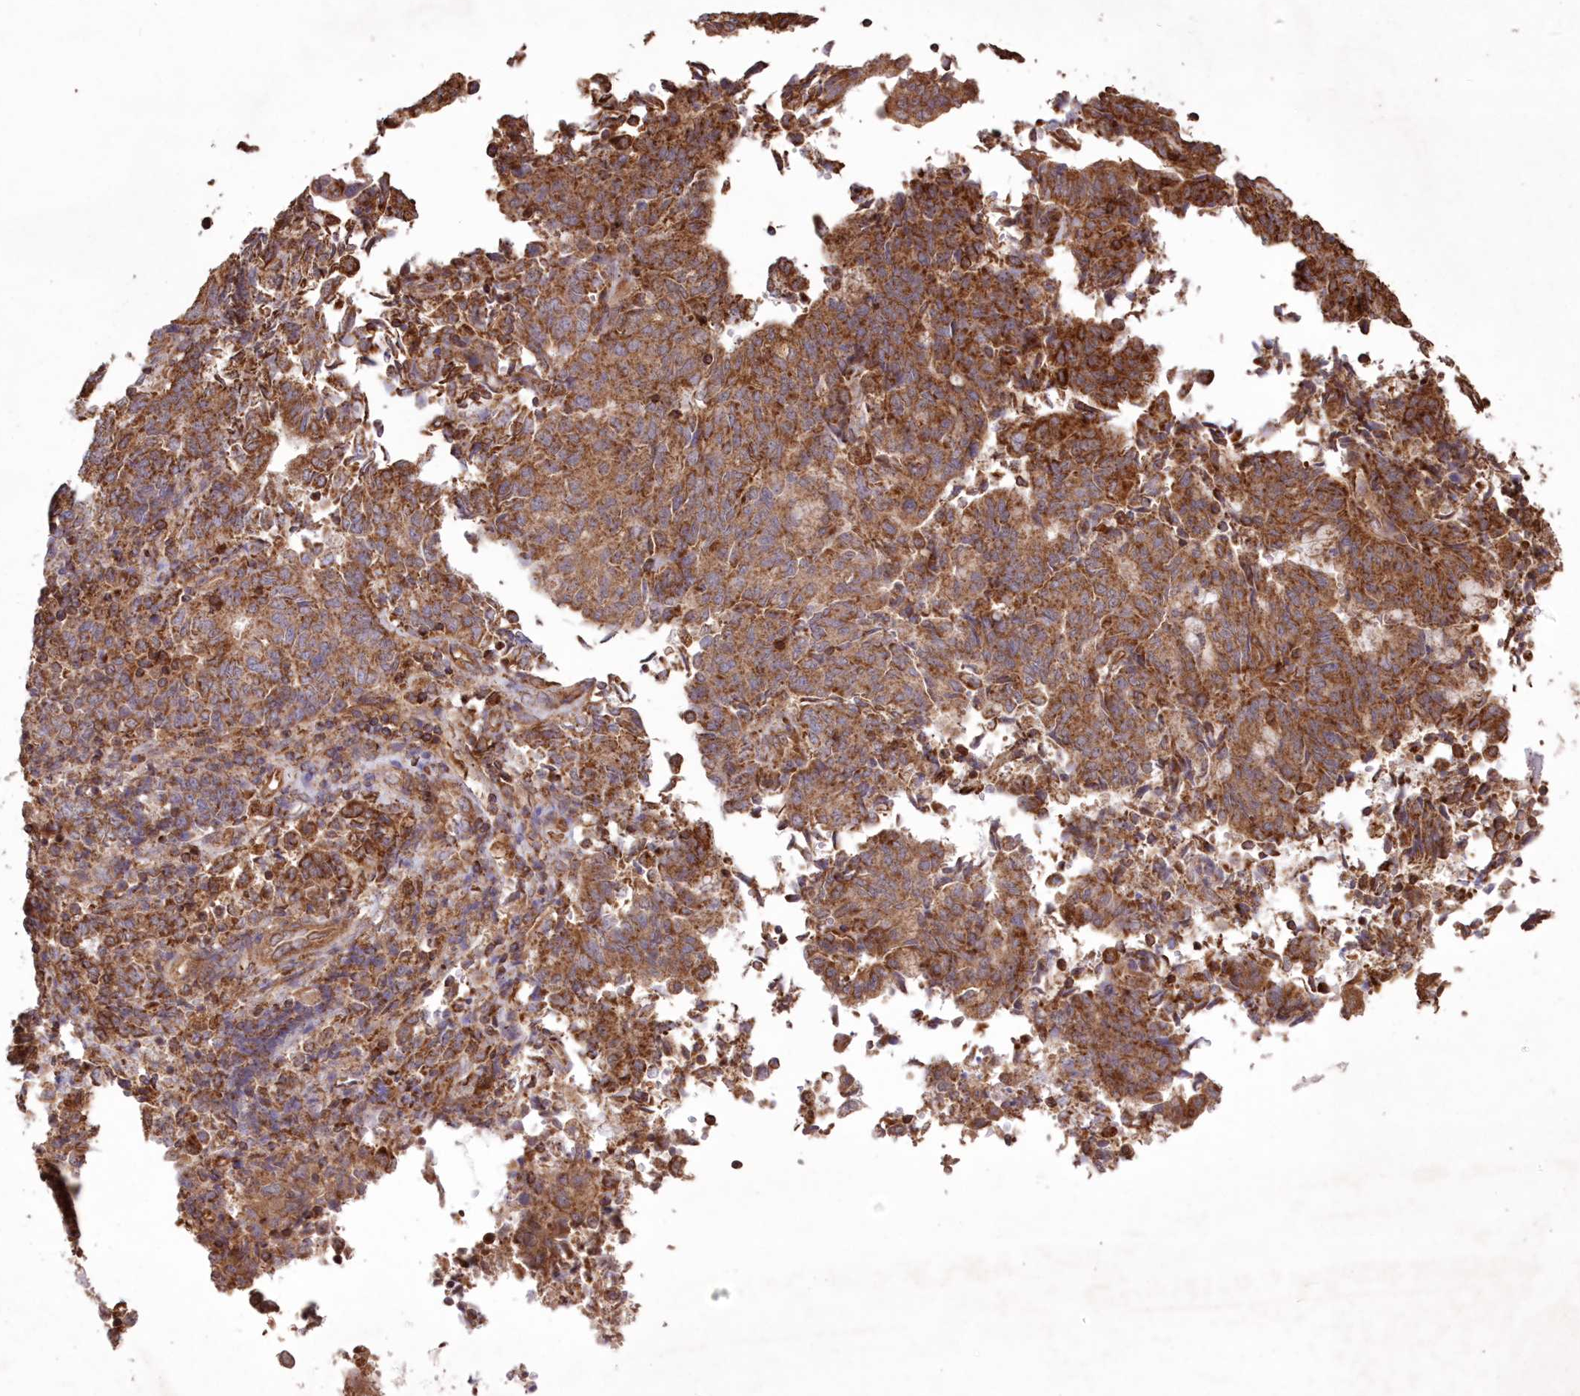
{"staining": {"intensity": "moderate", "quantity": ">75%", "location": "cytoplasmic/membranous"}, "tissue": "endometrial cancer", "cell_type": "Tumor cells", "image_type": "cancer", "snomed": [{"axis": "morphology", "description": "Adenocarcinoma, NOS"}, {"axis": "topography", "description": "Endometrium"}], "caption": "Tumor cells display medium levels of moderate cytoplasmic/membranous expression in about >75% of cells in endometrial cancer (adenocarcinoma).", "gene": "TMEM139", "patient": {"sex": "female", "age": 80}}